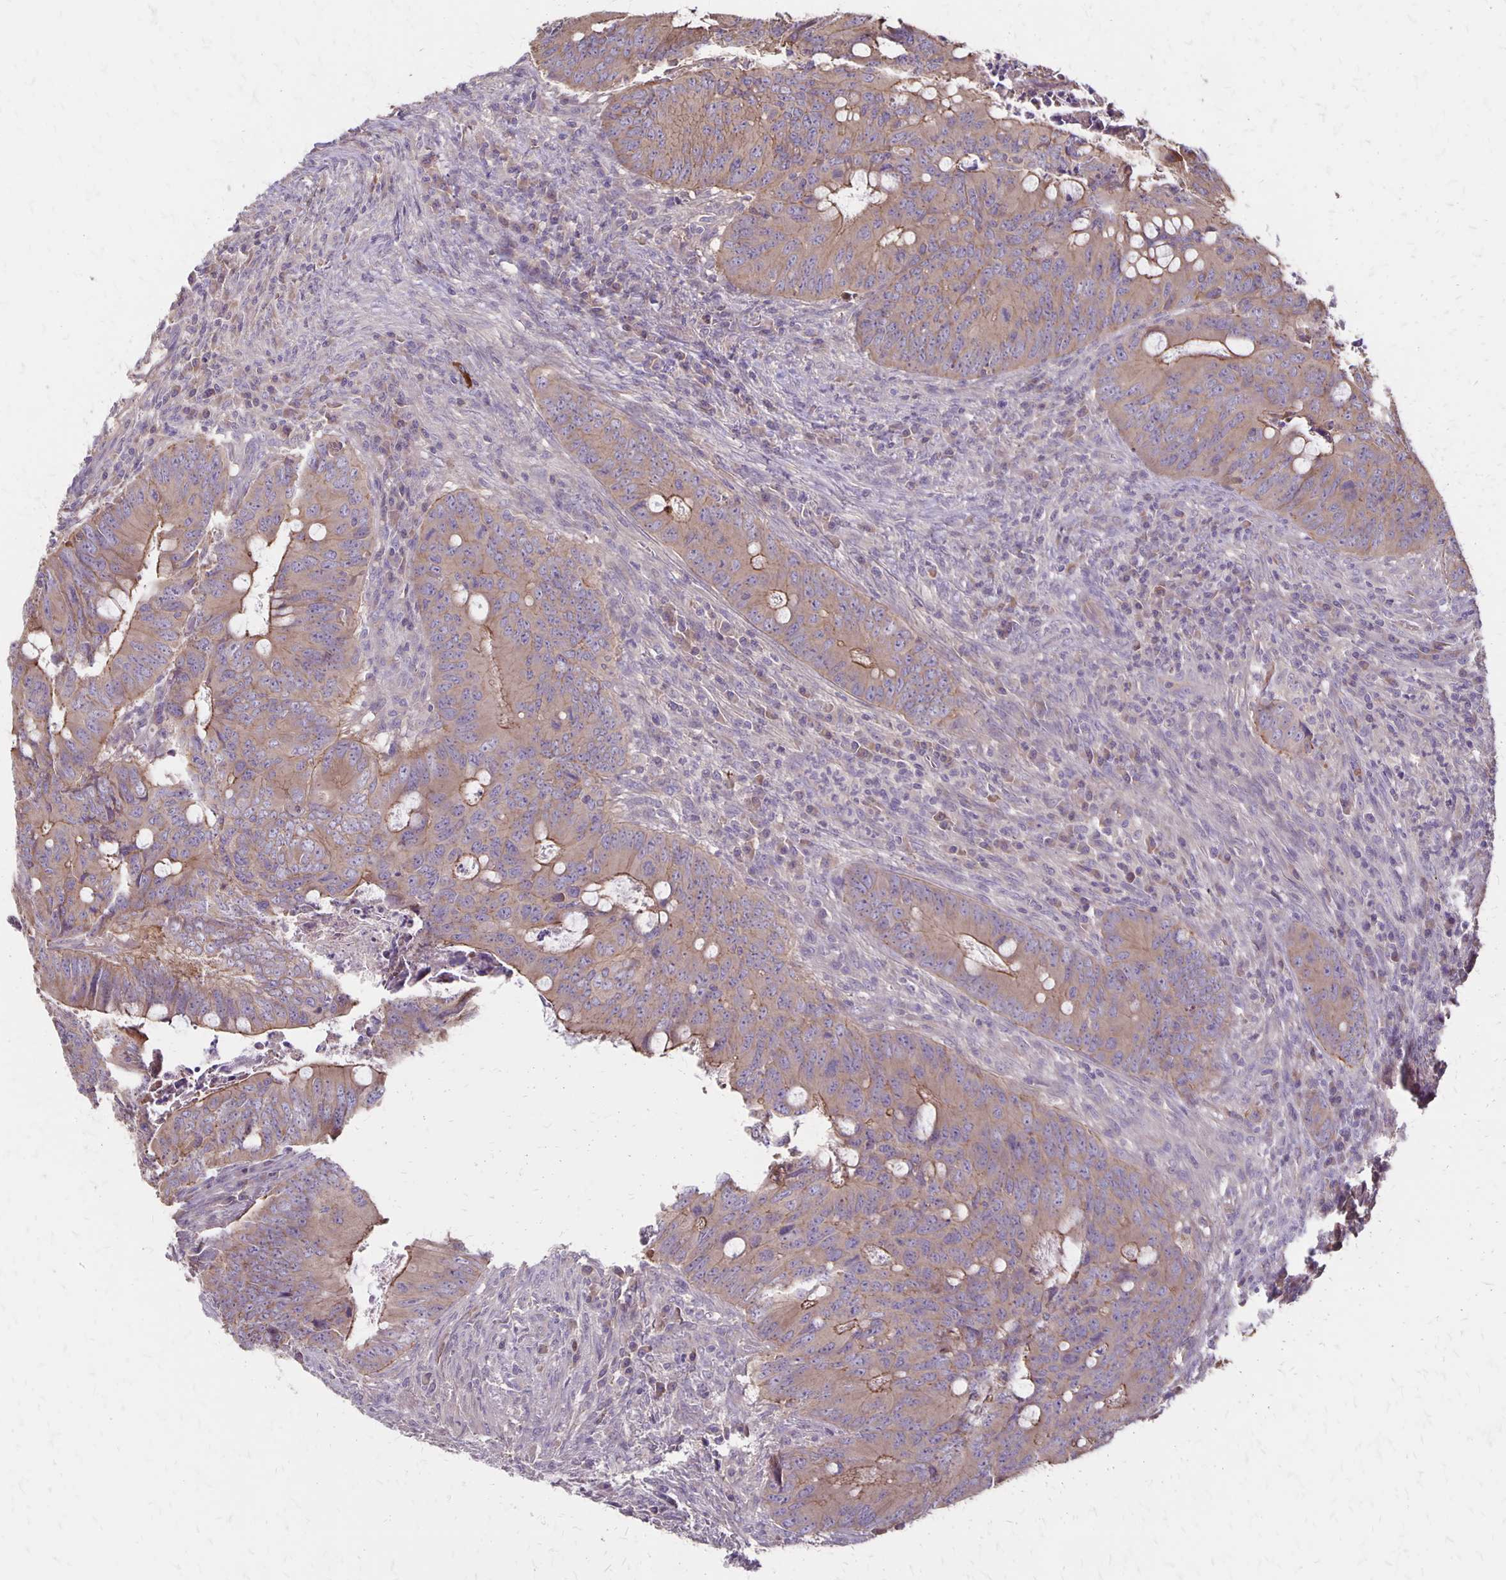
{"staining": {"intensity": "moderate", "quantity": "25%-75%", "location": "cytoplasmic/membranous"}, "tissue": "colorectal cancer", "cell_type": "Tumor cells", "image_type": "cancer", "snomed": [{"axis": "morphology", "description": "Adenocarcinoma, NOS"}, {"axis": "topography", "description": "Colon"}], "caption": "Colorectal adenocarcinoma stained for a protein (brown) displays moderate cytoplasmic/membranous positive expression in approximately 25%-75% of tumor cells.", "gene": "PROM2", "patient": {"sex": "female", "age": 74}}